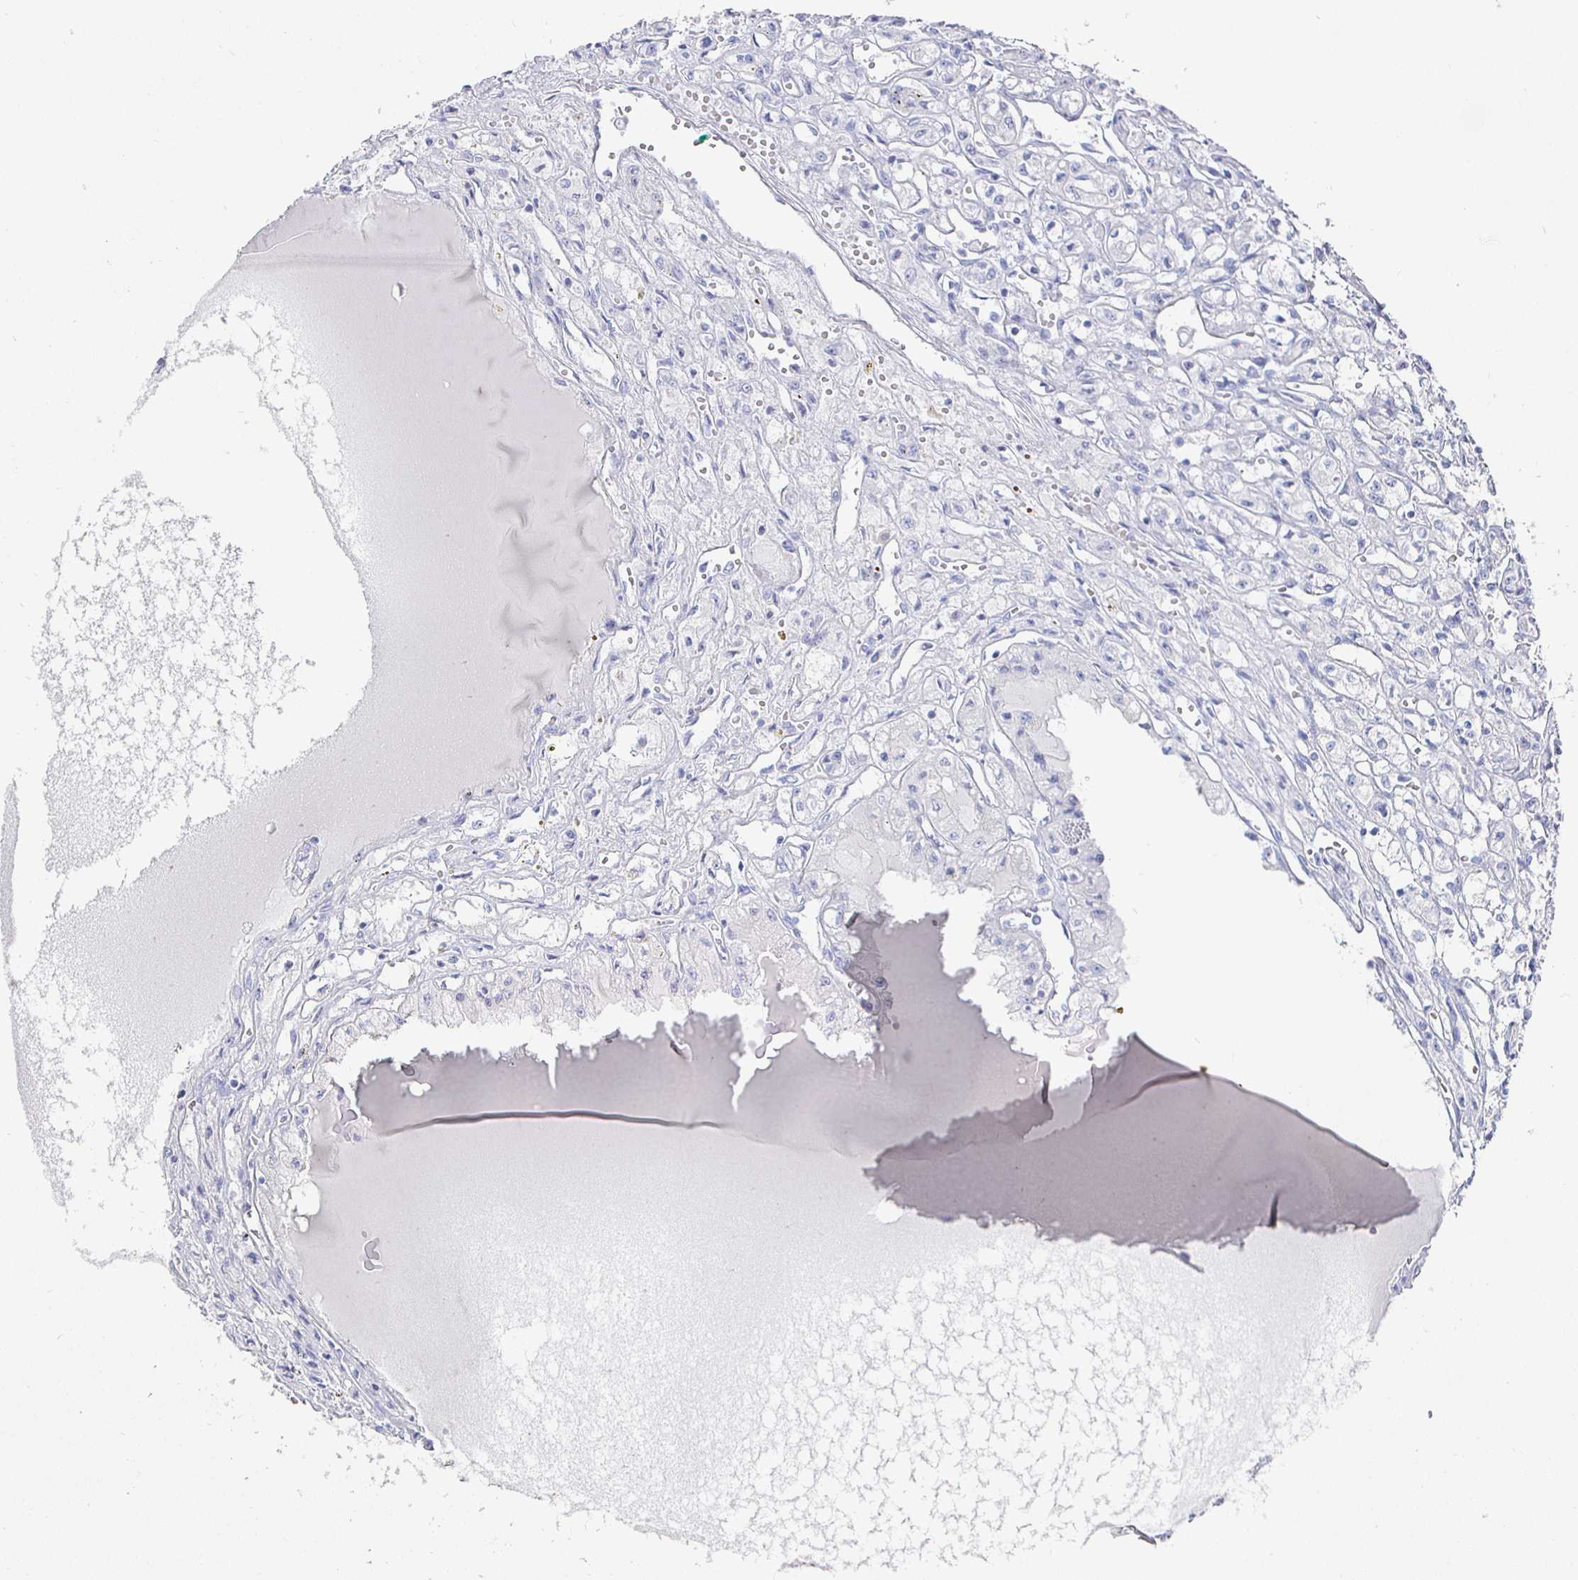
{"staining": {"intensity": "negative", "quantity": "none", "location": "none"}, "tissue": "renal cancer", "cell_type": "Tumor cells", "image_type": "cancer", "snomed": [{"axis": "morphology", "description": "Adenocarcinoma, NOS"}, {"axis": "topography", "description": "Kidney"}], "caption": "IHC photomicrograph of neoplastic tissue: renal cancer stained with DAB shows no significant protein expression in tumor cells.", "gene": "CLCA1", "patient": {"sex": "male", "age": 56}}